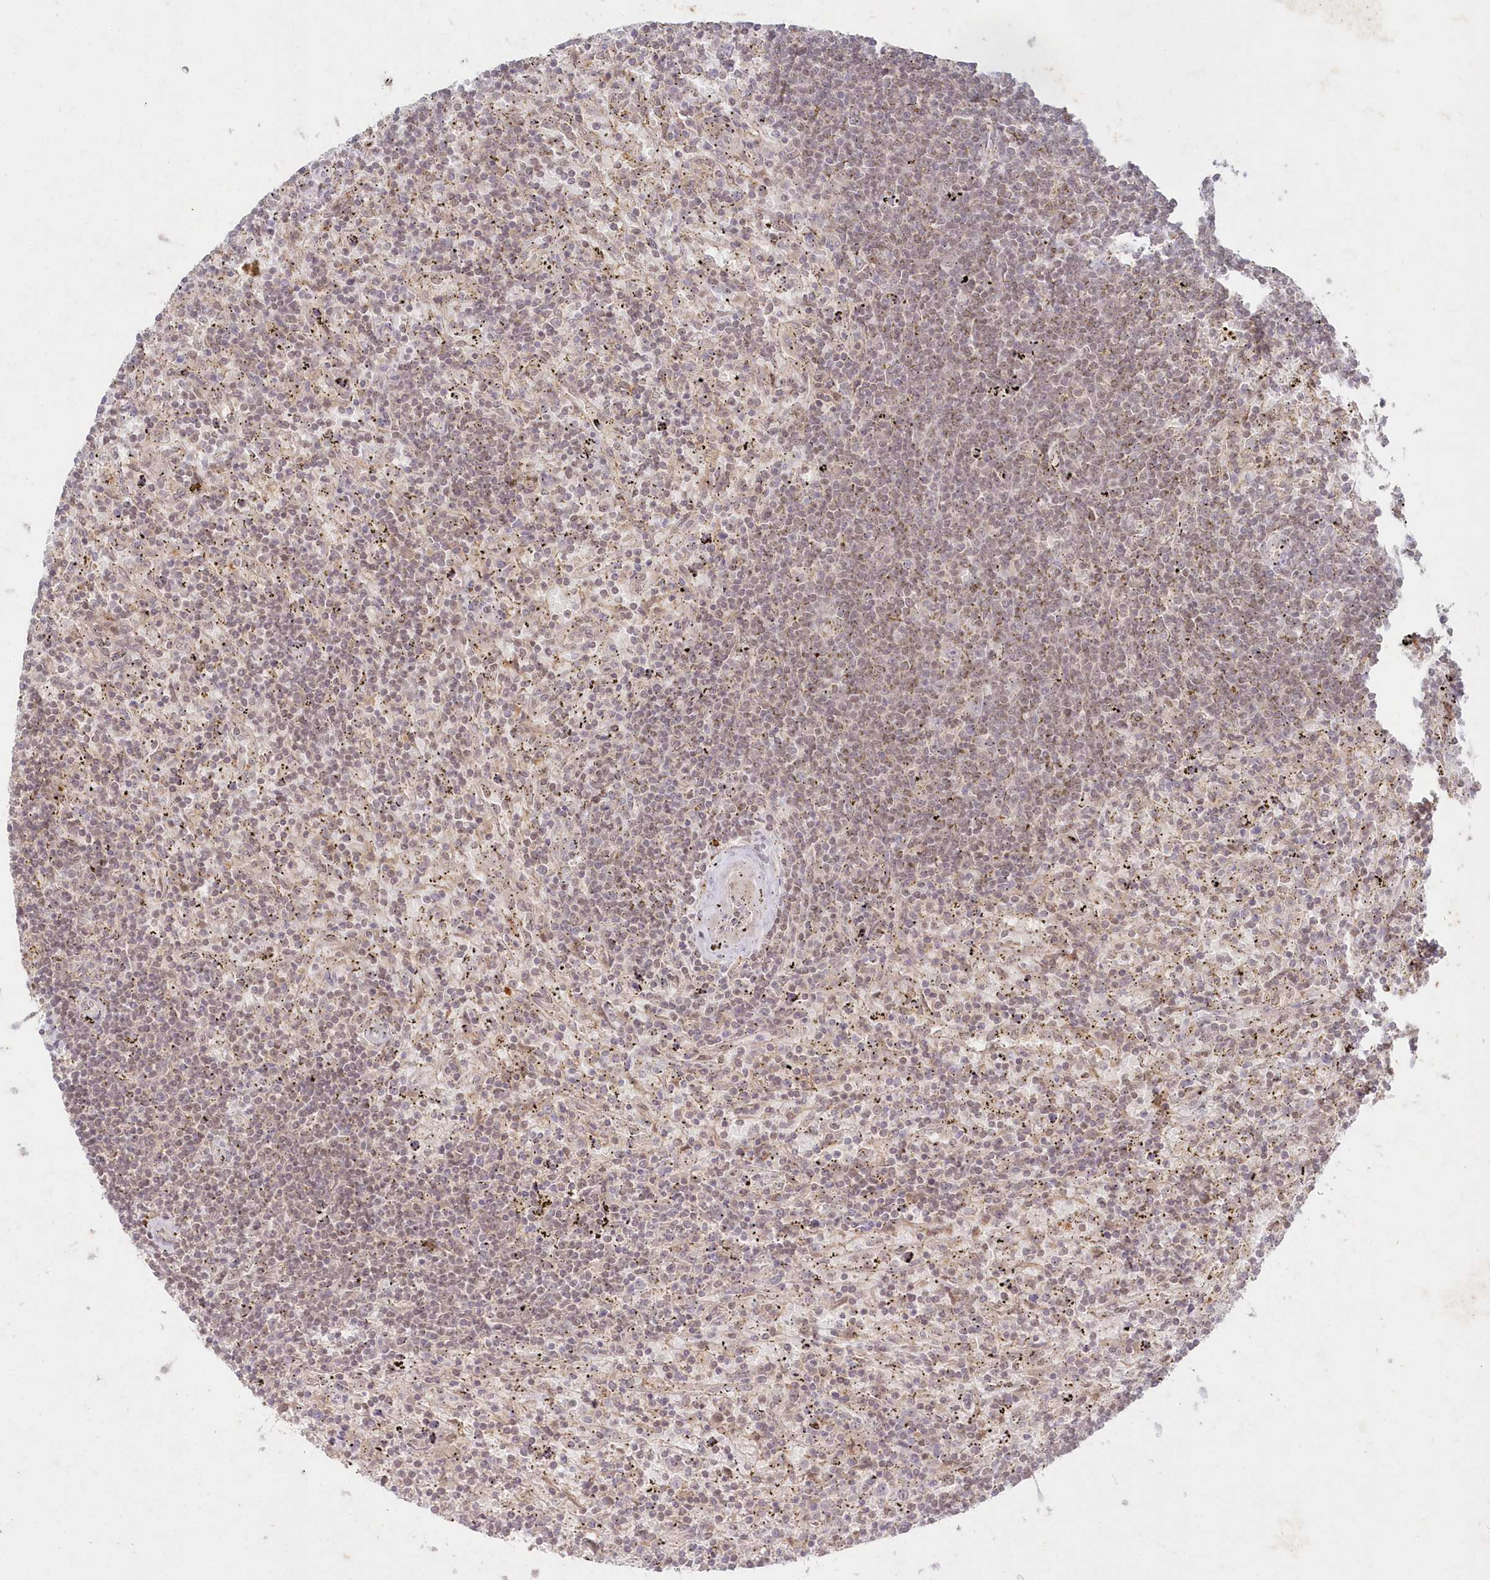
{"staining": {"intensity": "weak", "quantity": "25%-75%", "location": "nuclear"}, "tissue": "lymphoma", "cell_type": "Tumor cells", "image_type": "cancer", "snomed": [{"axis": "morphology", "description": "Malignant lymphoma, non-Hodgkin's type, Low grade"}, {"axis": "topography", "description": "Spleen"}], "caption": "Protein analysis of lymphoma tissue exhibits weak nuclear positivity in approximately 25%-75% of tumor cells. Ihc stains the protein in brown and the nuclei are stained blue.", "gene": "ASCC1", "patient": {"sex": "male", "age": 76}}